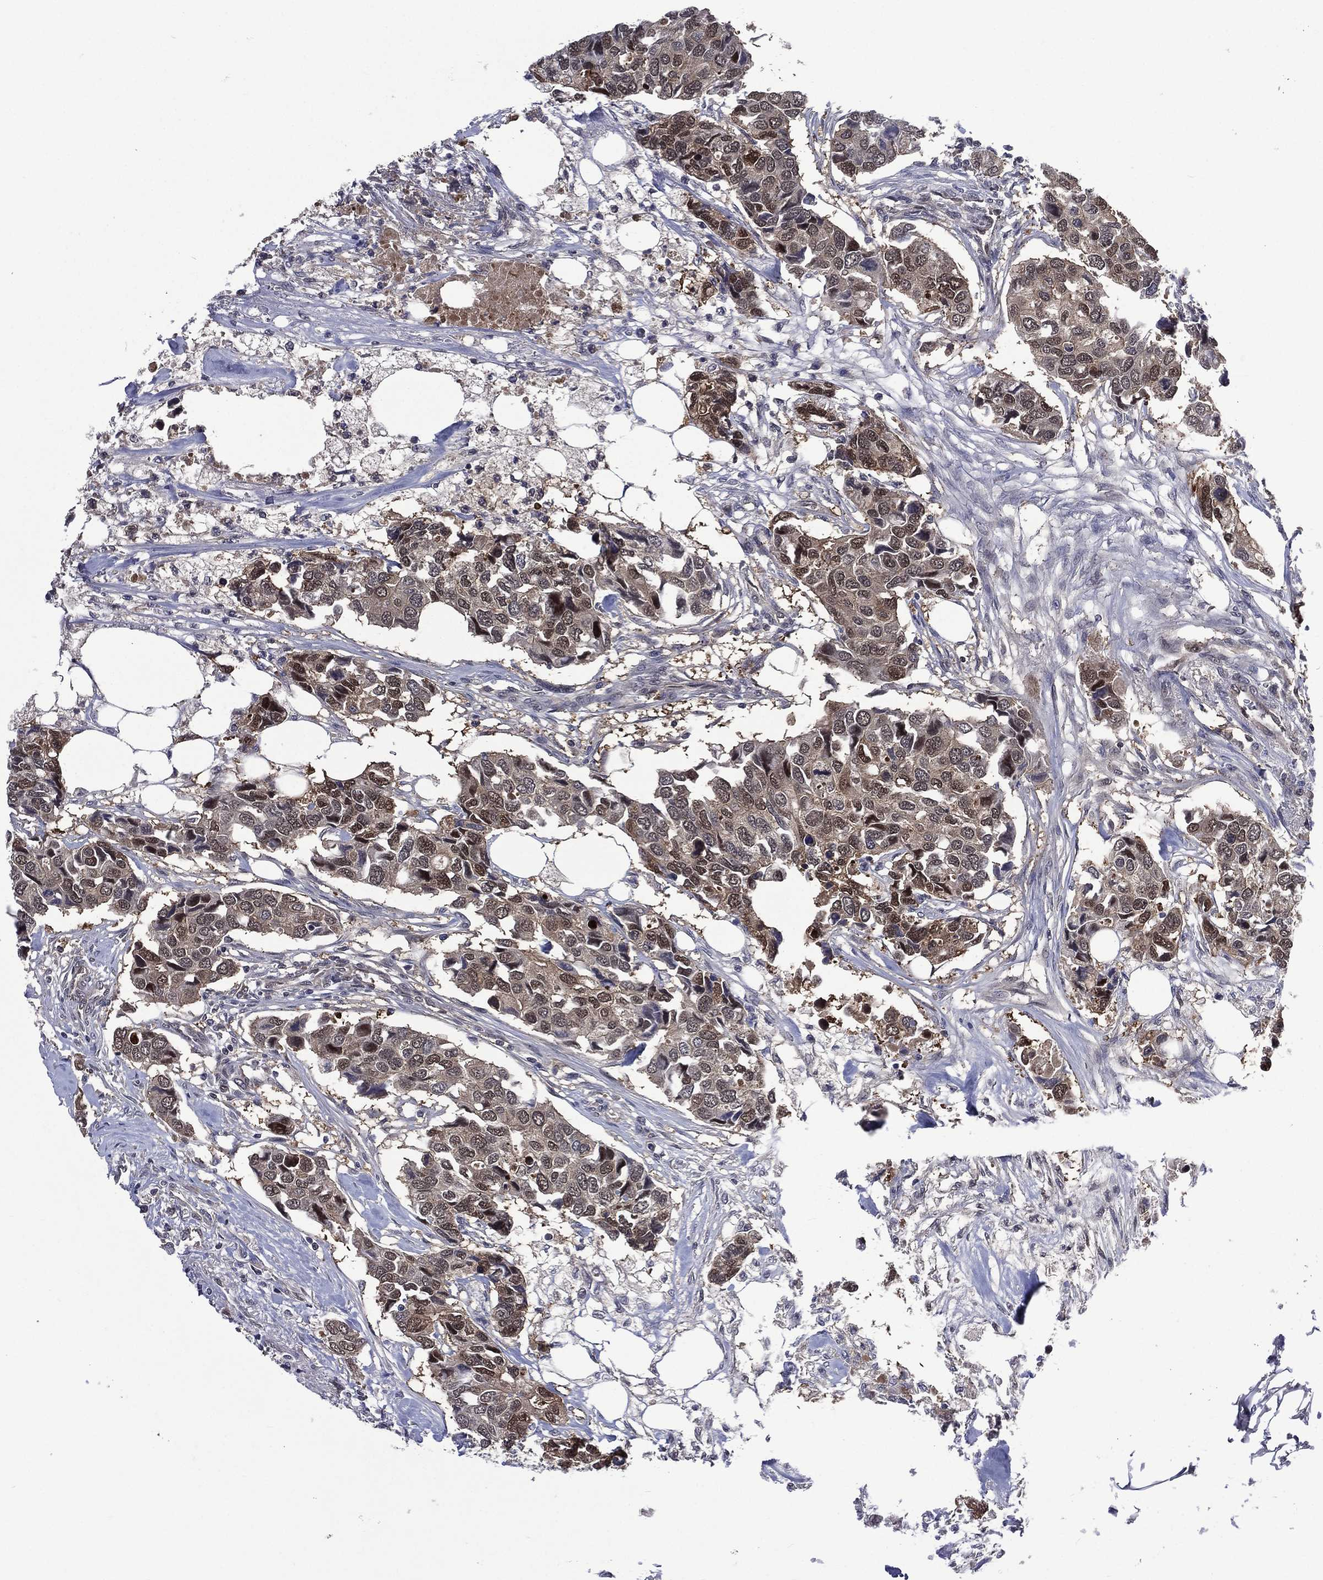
{"staining": {"intensity": "strong", "quantity": "<25%", "location": "nuclear"}, "tissue": "breast cancer", "cell_type": "Tumor cells", "image_type": "cancer", "snomed": [{"axis": "morphology", "description": "Duct carcinoma"}, {"axis": "topography", "description": "Breast"}], "caption": "This histopathology image shows immunohistochemistry staining of breast cancer (invasive ductal carcinoma), with medium strong nuclear staining in about <25% of tumor cells.", "gene": "MTAP", "patient": {"sex": "female", "age": 83}}